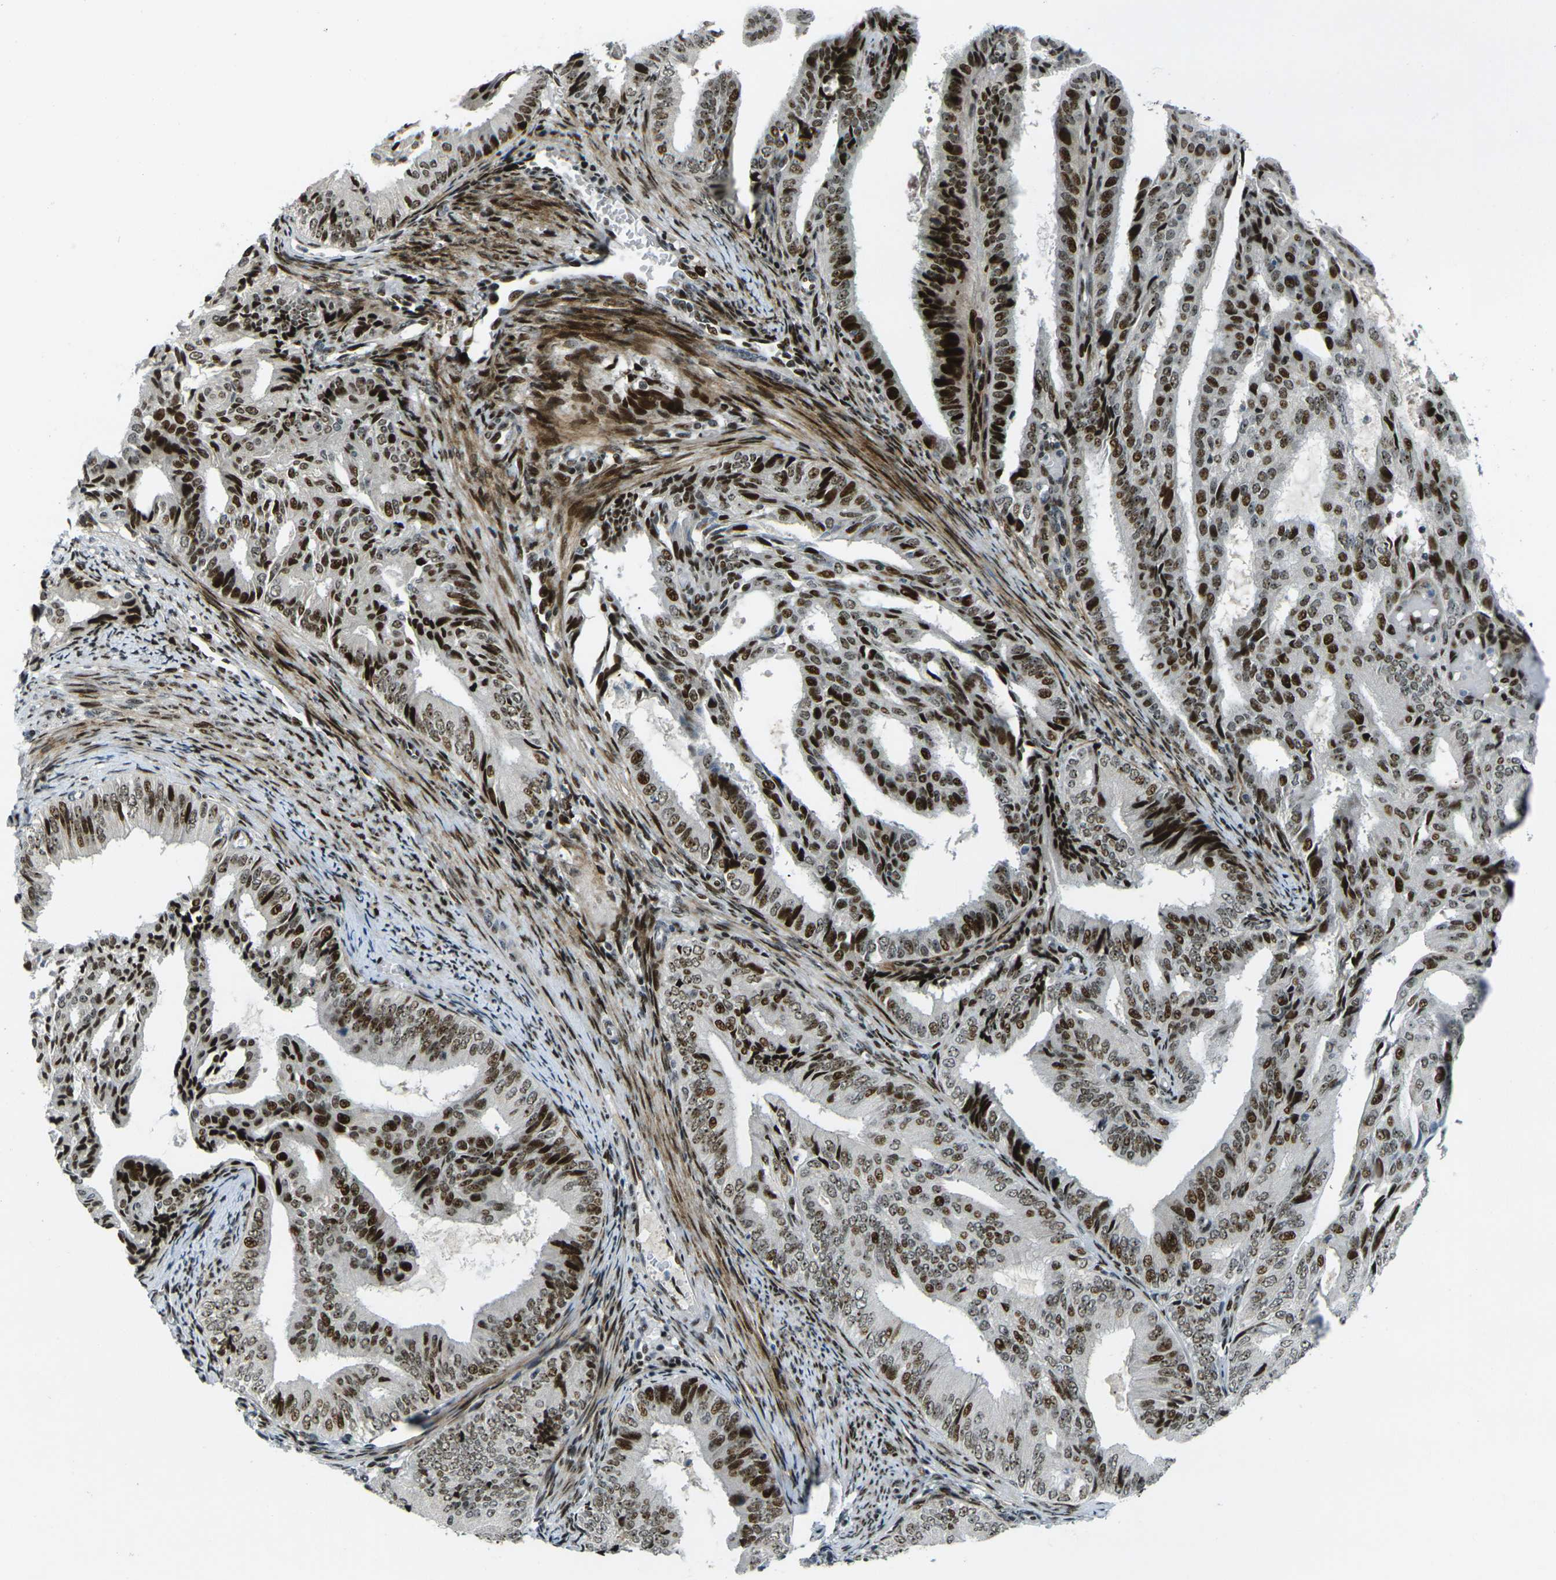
{"staining": {"intensity": "strong", "quantity": ">75%", "location": "nuclear"}, "tissue": "endometrial cancer", "cell_type": "Tumor cells", "image_type": "cancer", "snomed": [{"axis": "morphology", "description": "Adenocarcinoma, NOS"}, {"axis": "topography", "description": "Endometrium"}], "caption": "Endometrial adenocarcinoma stained for a protein displays strong nuclear positivity in tumor cells.", "gene": "UBE2C", "patient": {"sex": "female", "age": 58}}